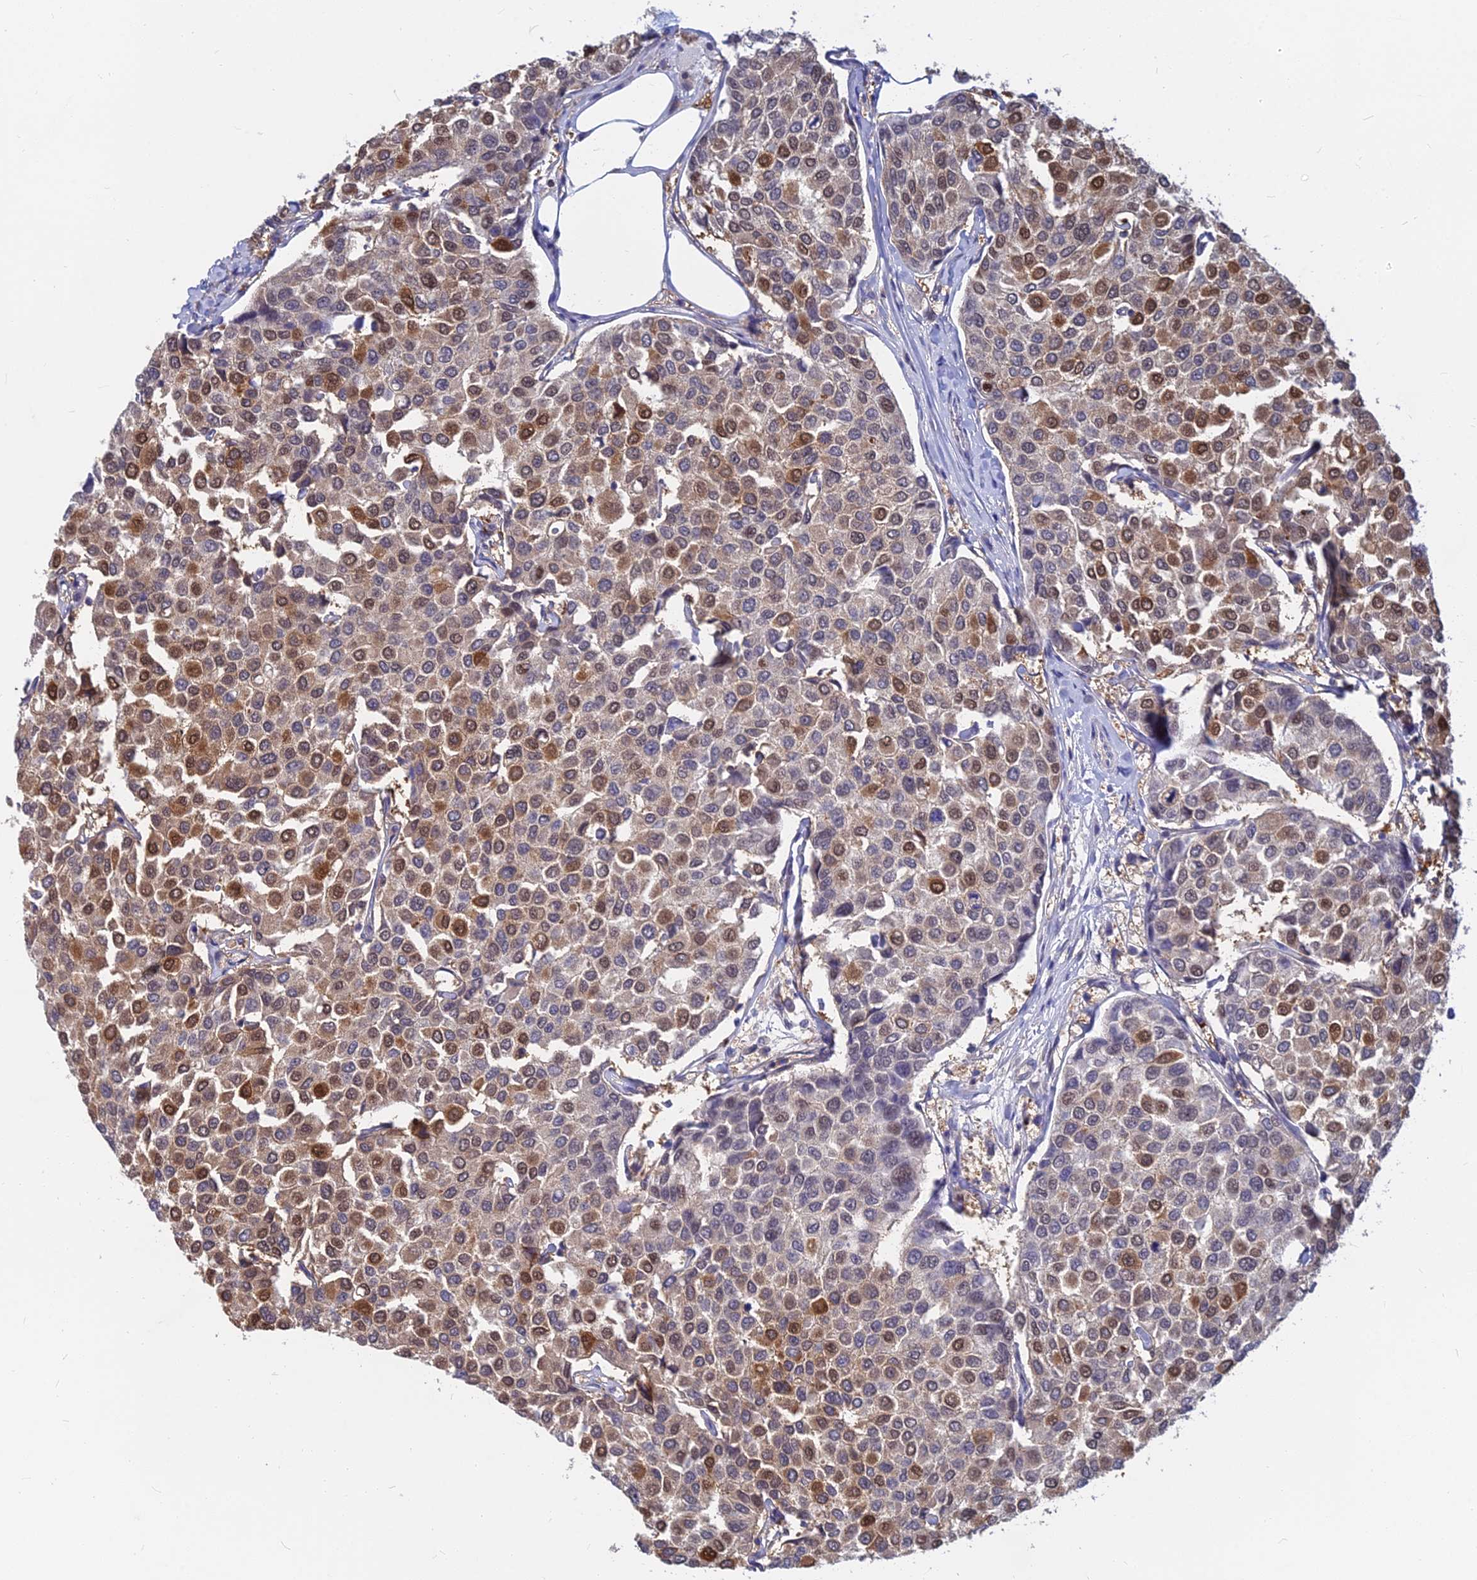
{"staining": {"intensity": "moderate", "quantity": "25%-75%", "location": "cytoplasmic/membranous"}, "tissue": "breast cancer", "cell_type": "Tumor cells", "image_type": "cancer", "snomed": [{"axis": "morphology", "description": "Duct carcinoma"}, {"axis": "topography", "description": "Breast"}], "caption": "High-power microscopy captured an IHC photomicrograph of infiltrating ductal carcinoma (breast), revealing moderate cytoplasmic/membranous positivity in about 25%-75% of tumor cells. The staining was performed using DAB, with brown indicating positive protein expression. Nuclei are stained blue with hematoxylin.", "gene": "B3GALT4", "patient": {"sex": "female", "age": 55}}